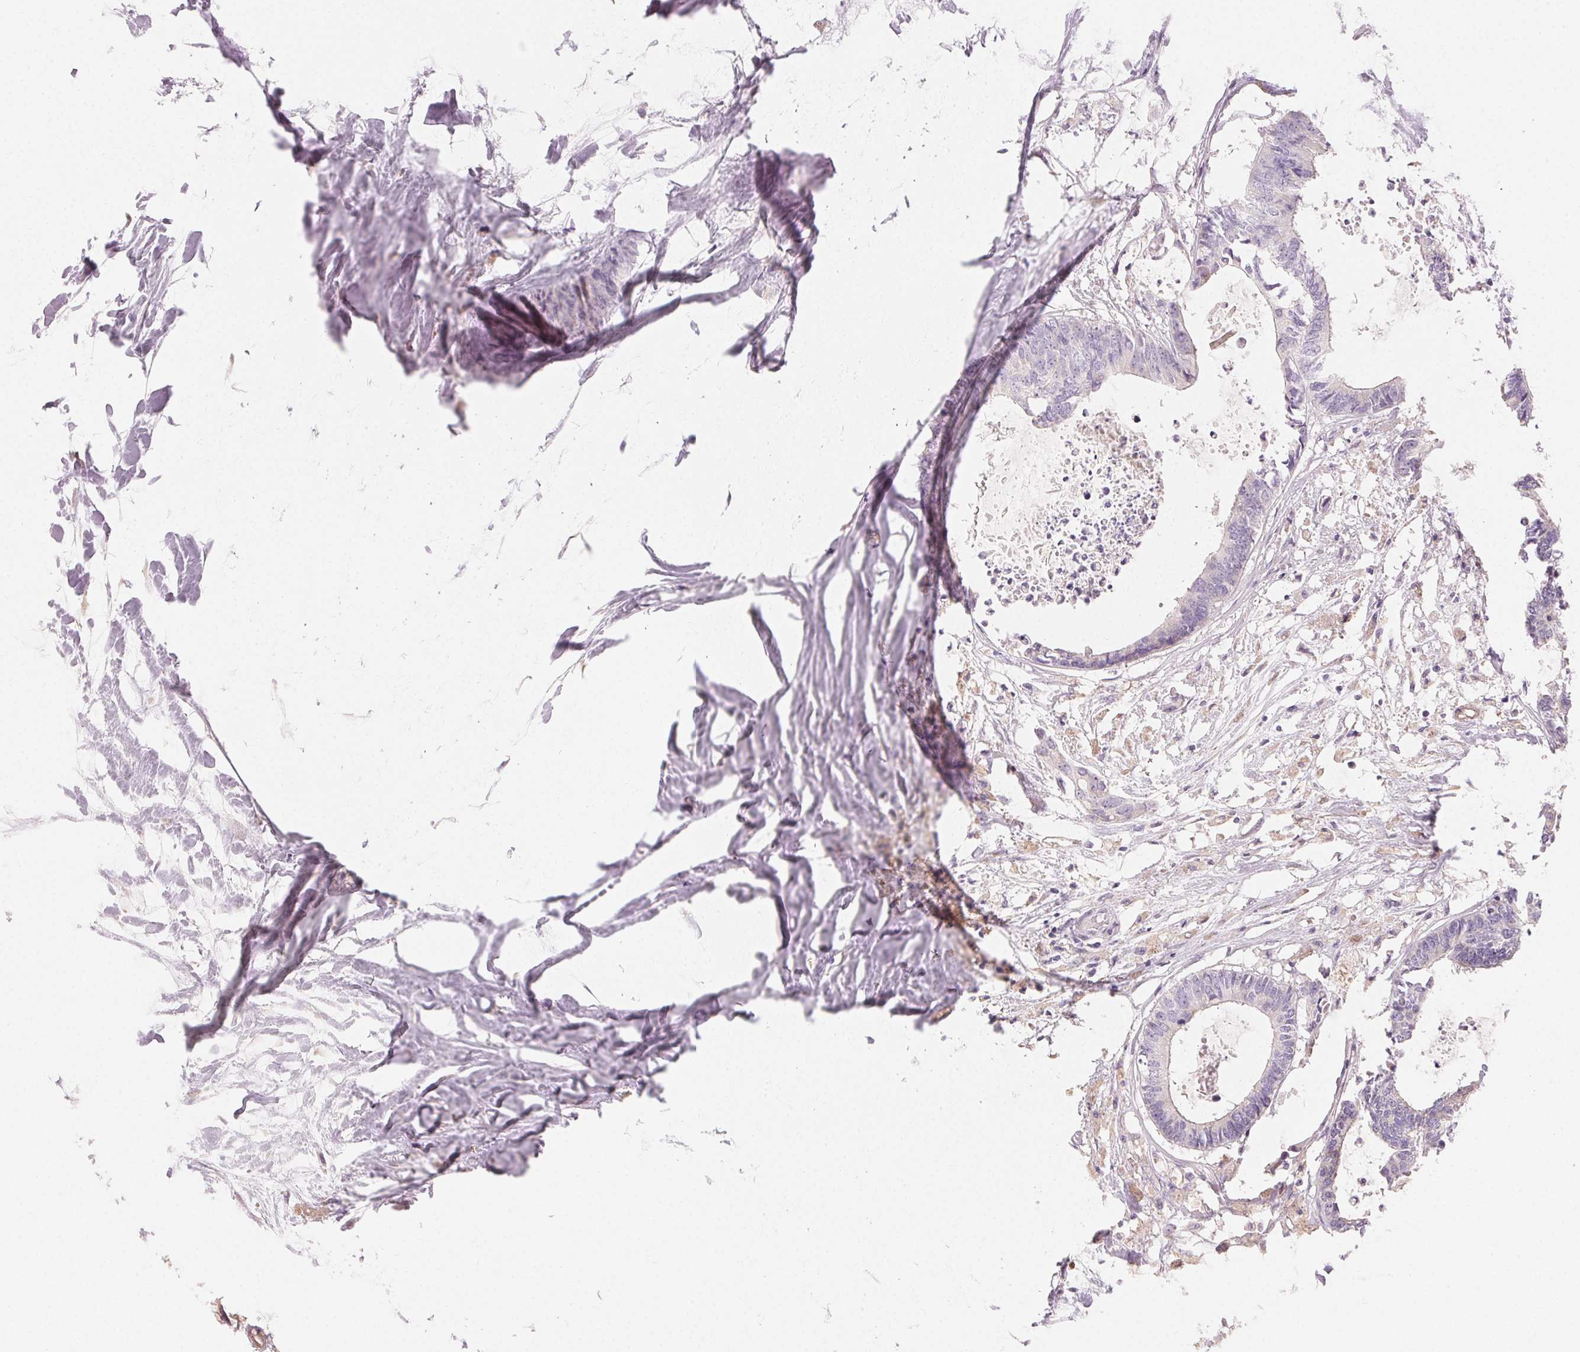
{"staining": {"intensity": "negative", "quantity": "none", "location": "none"}, "tissue": "colorectal cancer", "cell_type": "Tumor cells", "image_type": "cancer", "snomed": [{"axis": "morphology", "description": "Adenocarcinoma, NOS"}, {"axis": "topography", "description": "Colon"}, {"axis": "topography", "description": "Rectum"}], "caption": "Adenocarcinoma (colorectal) was stained to show a protein in brown. There is no significant positivity in tumor cells.", "gene": "MYBL1", "patient": {"sex": "male", "age": 57}}